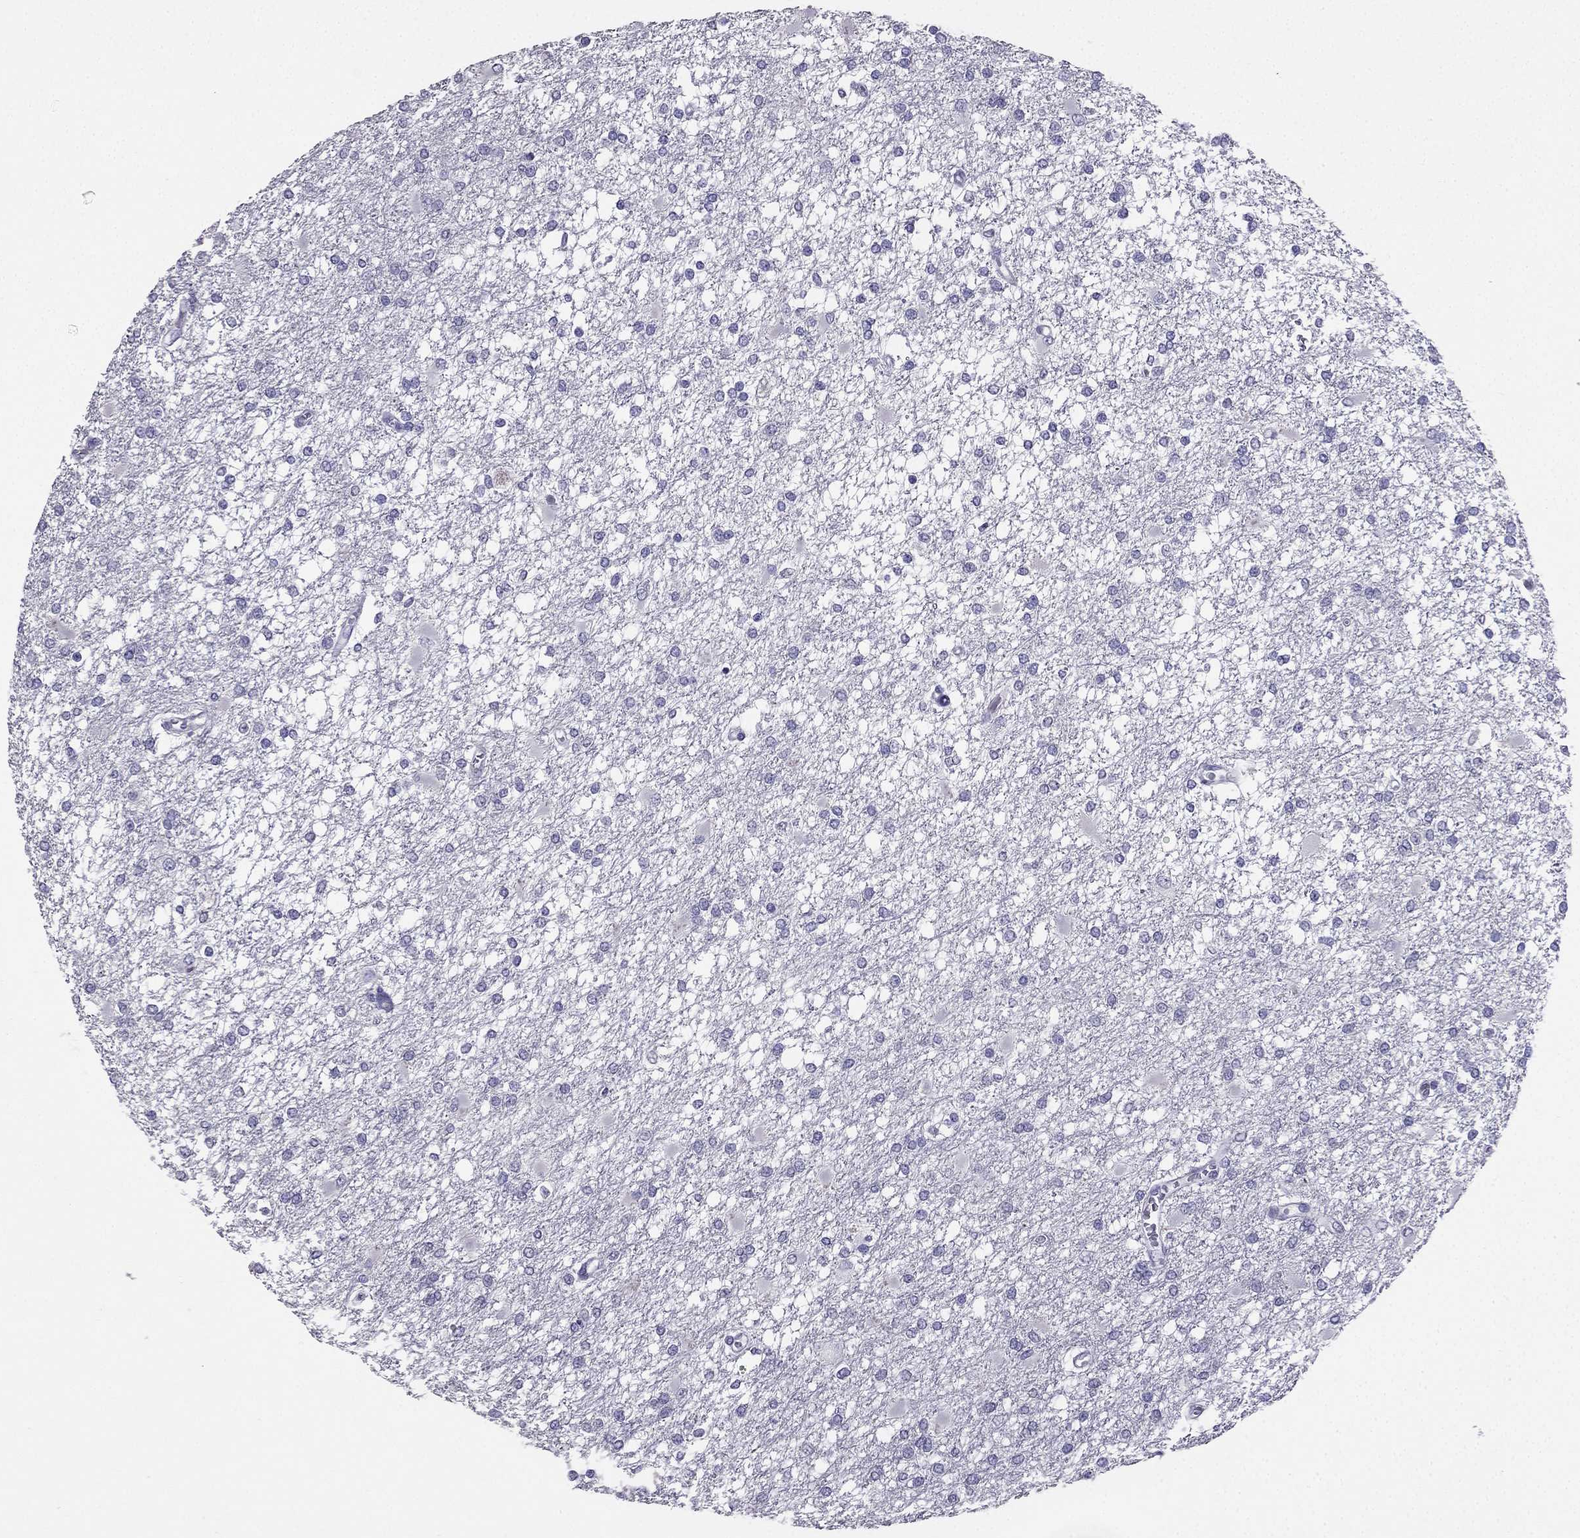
{"staining": {"intensity": "negative", "quantity": "none", "location": "none"}, "tissue": "glioma", "cell_type": "Tumor cells", "image_type": "cancer", "snomed": [{"axis": "morphology", "description": "Glioma, malignant, High grade"}, {"axis": "topography", "description": "Cerebral cortex"}], "caption": "Image shows no protein positivity in tumor cells of glioma tissue.", "gene": "ARID3A", "patient": {"sex": "male", "age": 79}}